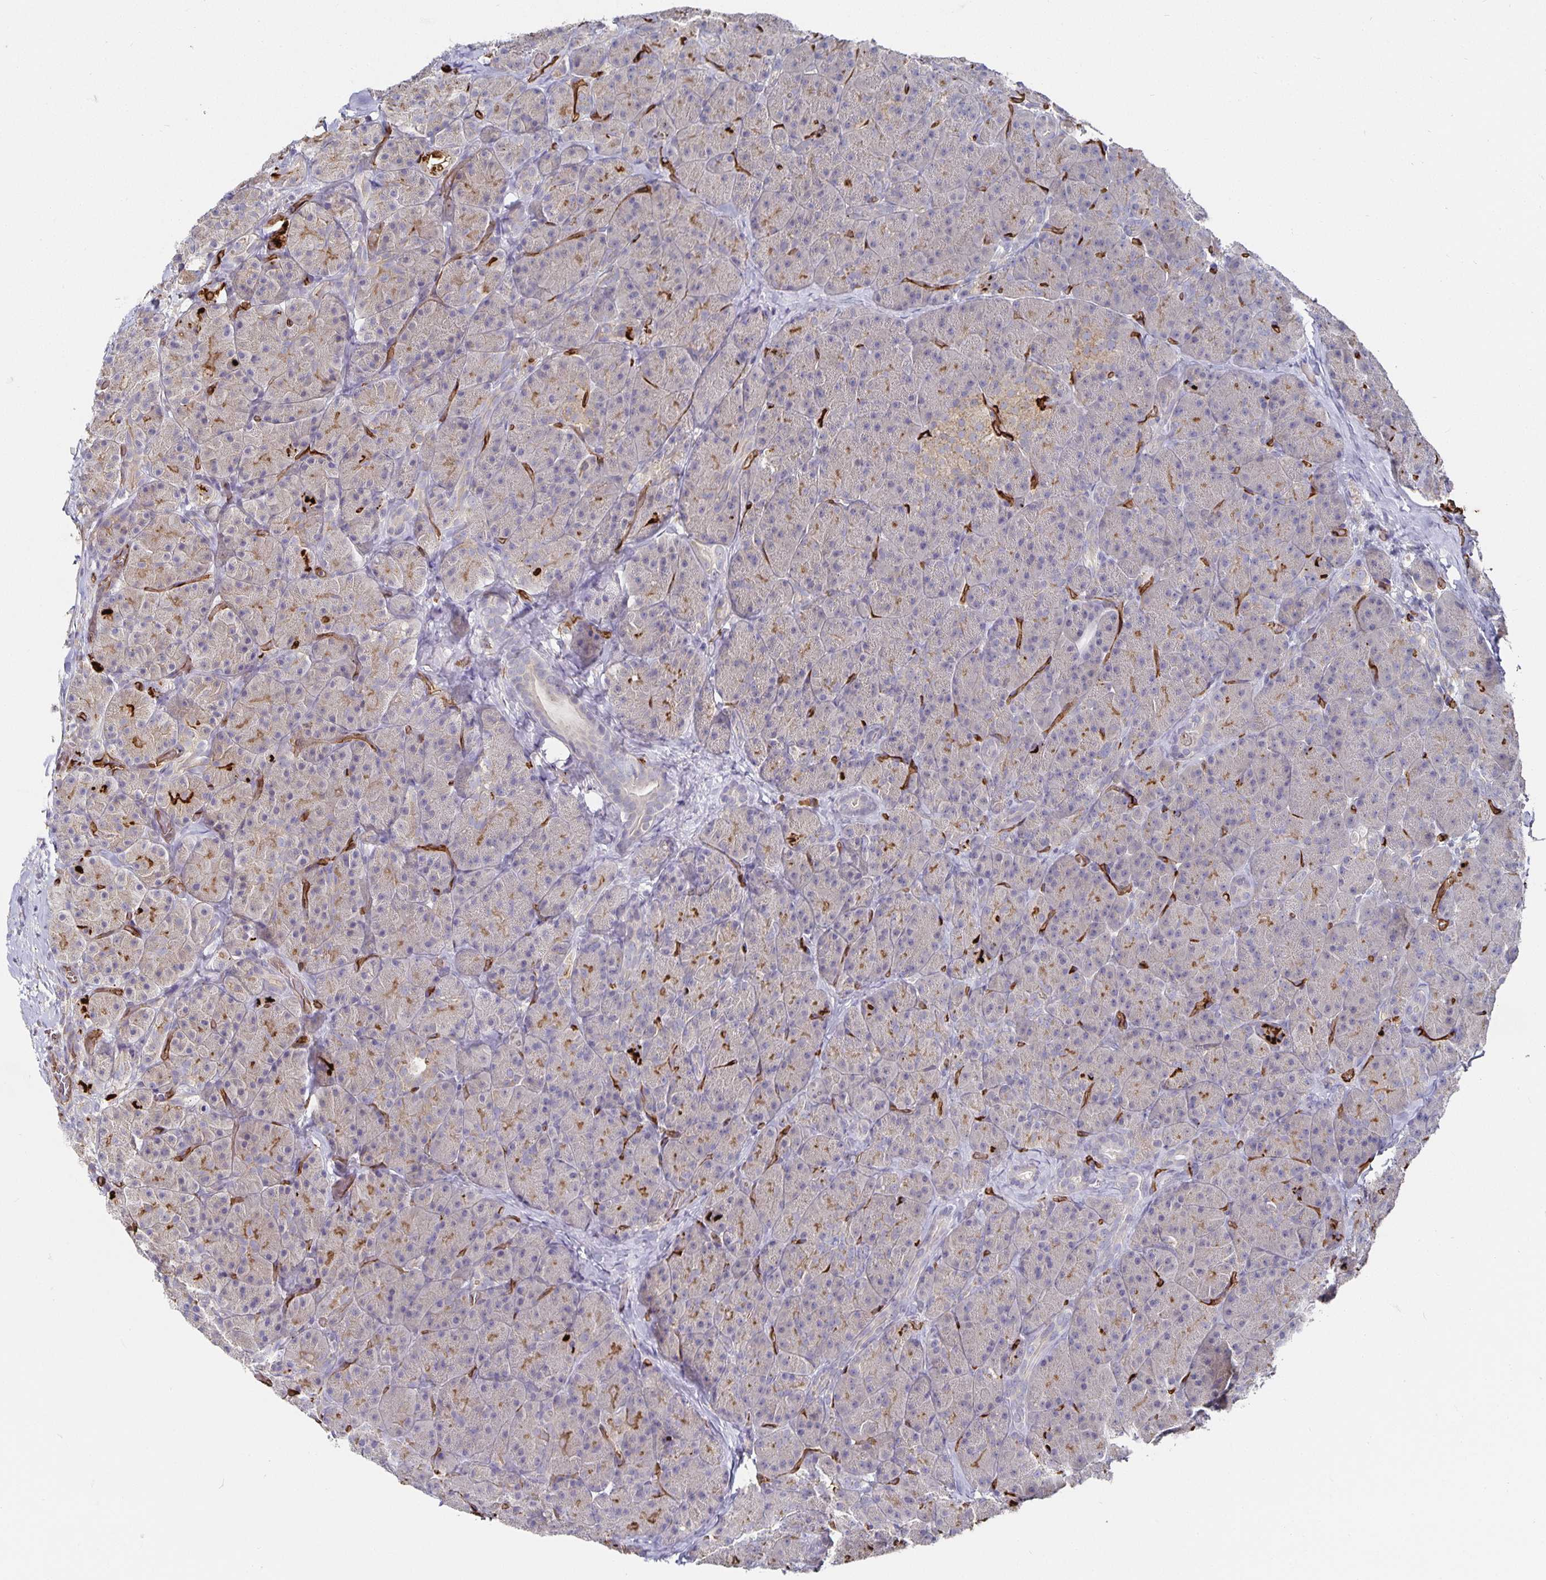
{"staining": {"intensity": "moderate", "quantity": "<25%", "location": "cytoplasmic/membranous"}, "tissue": "pancreas", "cell_type": "Exocrine glandular cells", "image_type": "normal", "snomed": [{"axis": "morphology", "description": "Normal tissue, NOS"}, {"axis": "topography", "description": "Pancreas"}], "caption": "Exocrine glandular cells demonstrate low levels of moderate cytoplasmic/membranous positivity in about <25% of cells in unremarkable human pancreas.", "gene": "PODXL", "patient": {"sex": "male", "age": 57}}